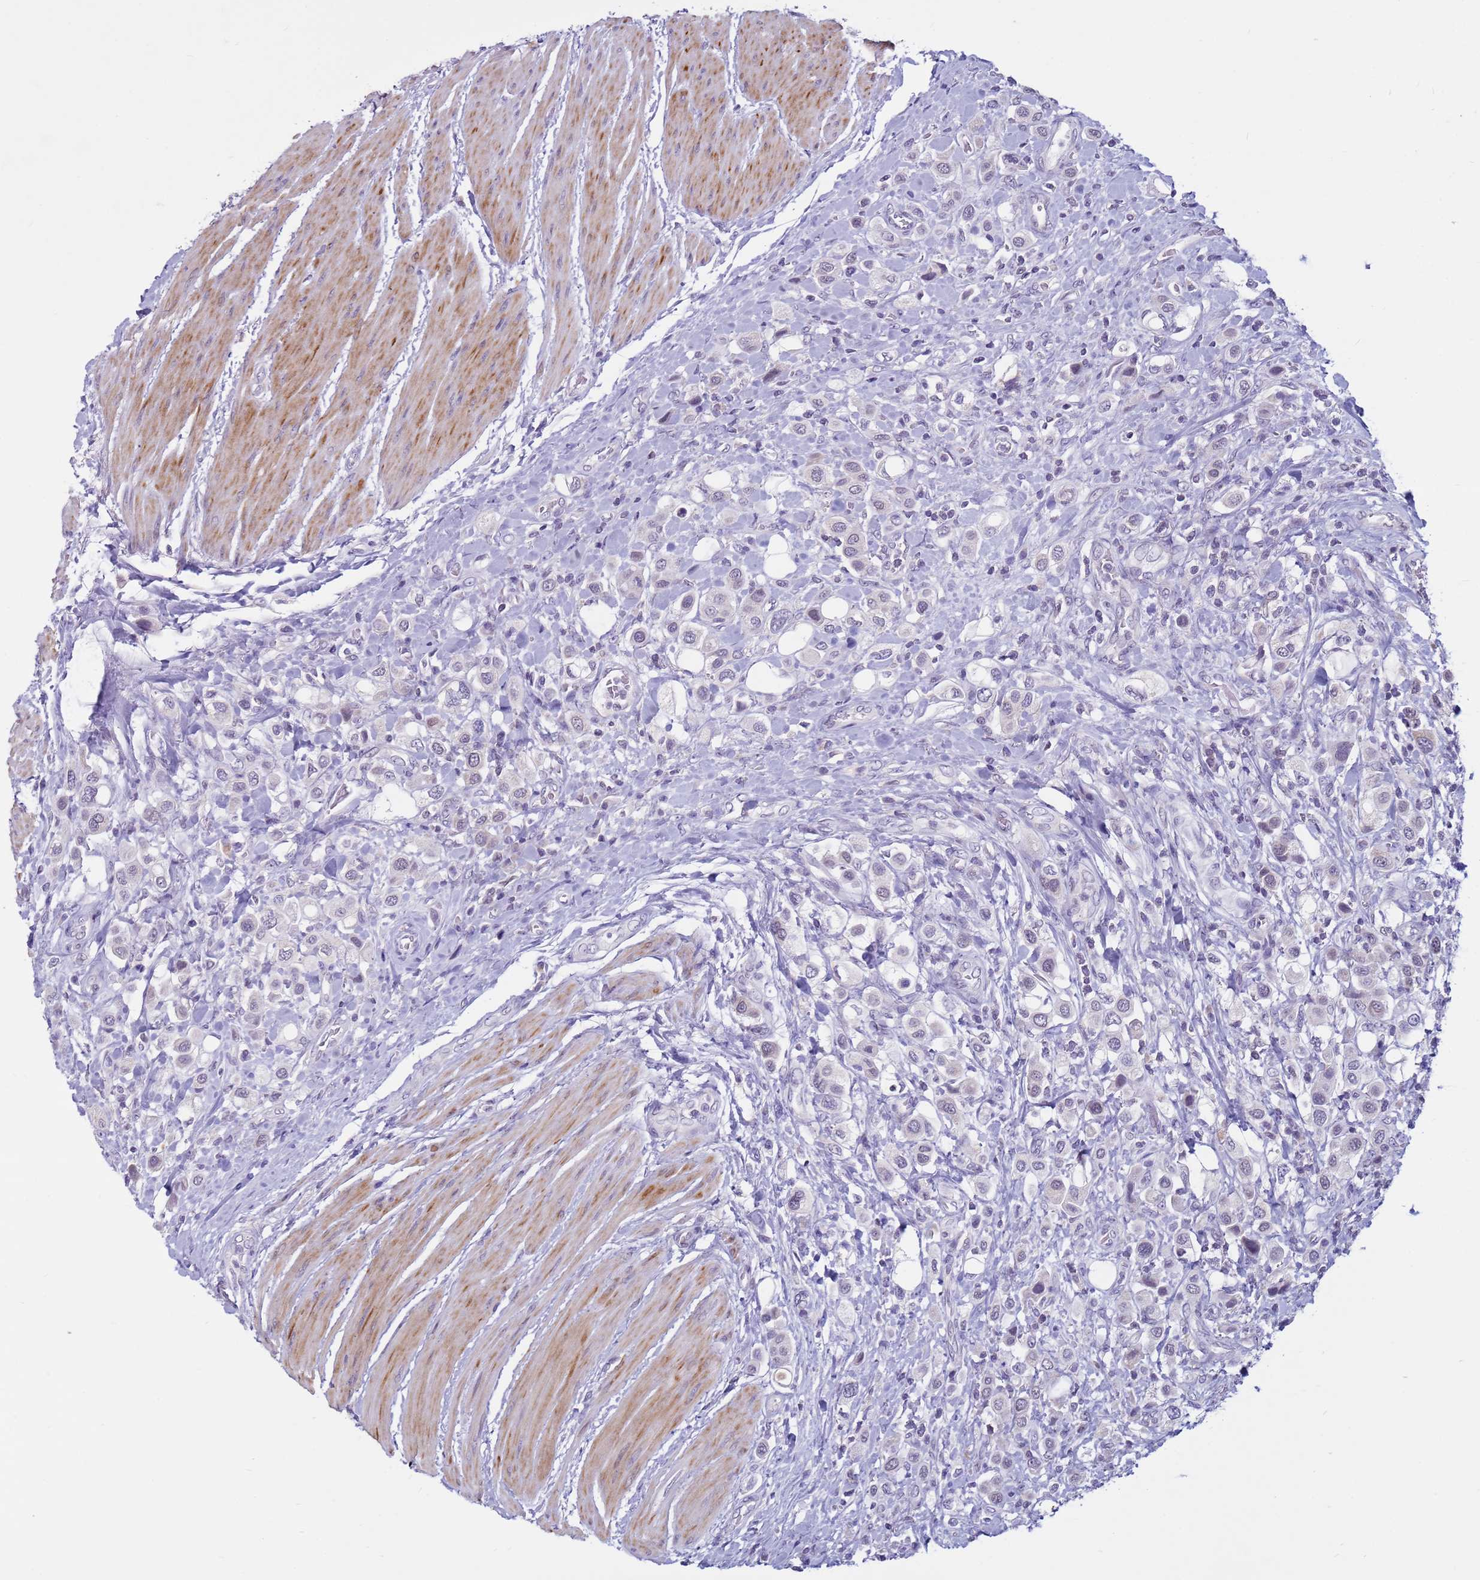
{"staining": {"intensity": "negative", "quantity": "none", "location": "none"}, "tissue": "urothelial cancer", "cell_type": "Tumor cells", "image_type": "cancer", "snomed": [{"axis": "morphology", "description": "Urothelial carcinoma, High grade"}, {"axis": "topography", "description": "Urinary bladder"}], "caption": "The micrograph shows no staining of tumor cells in high-grade urothelial carcinoma. The staining is performed using DAB (3,3'-diaminobenzidine) brown chromogen with nuclei counter-stained in using hematoxylin.", "gene": "CDK2AP2", "patient": {"sex": "male", "age": 50}}